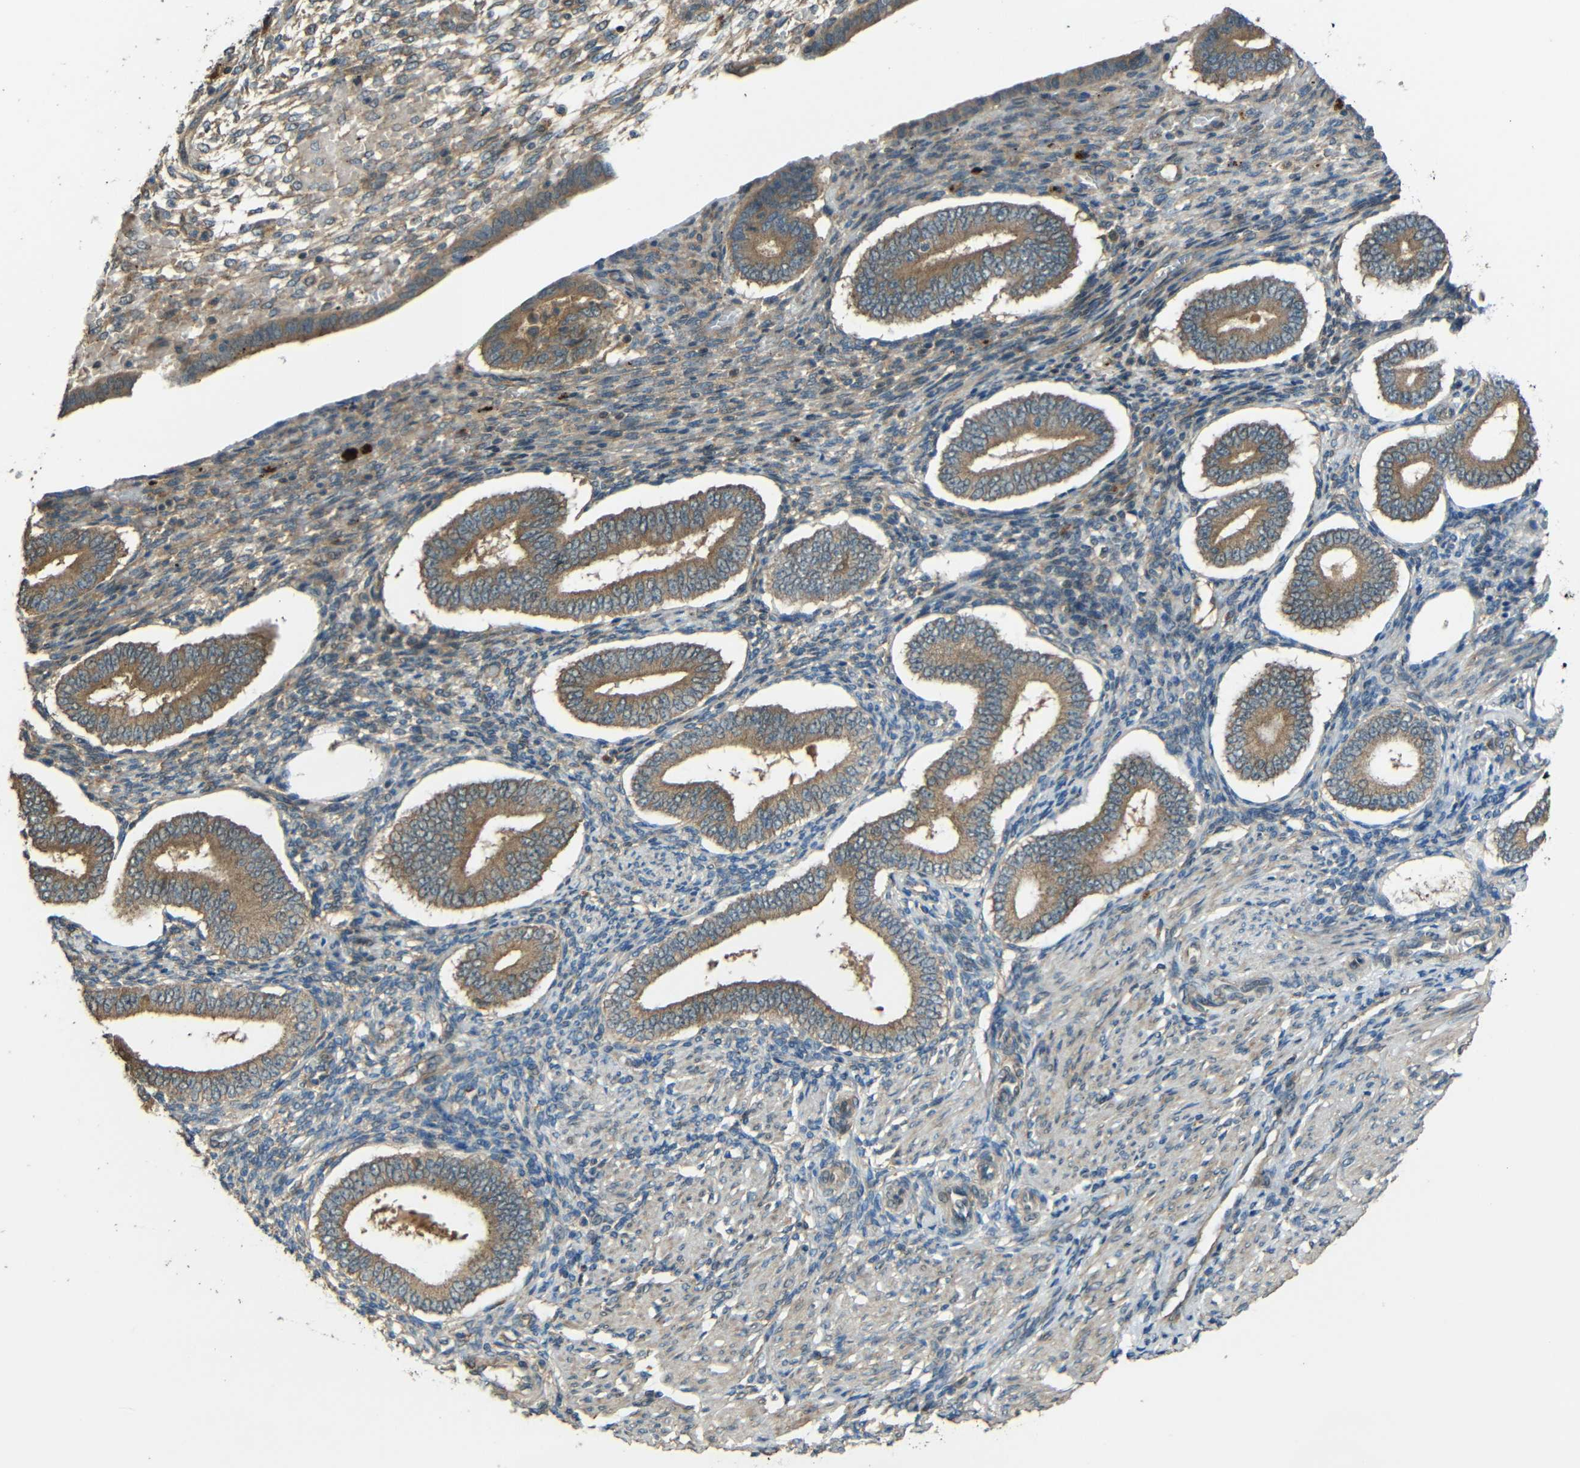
{"staining": {"intensity": "weak", "quantity": "25%-75%", "location": "cytoplasmic/membranous"}, "tissue": "endometrium", "cell_type": "Cells in endometrial stroma", "image_type": "normal", "snomed": [{"axis": "morphology", "description": "Normal tissue, NOS"}, {"axis": "topography", "description": "Endometrium"}], "caption": "Cells in endometrial stroma reveal weak cytoplasmic/membranous expression in about 25%-75% of cells in unremarkable endometrium.", "gene": "ACACA", "patient": {"sex": "female", "age": 42}}